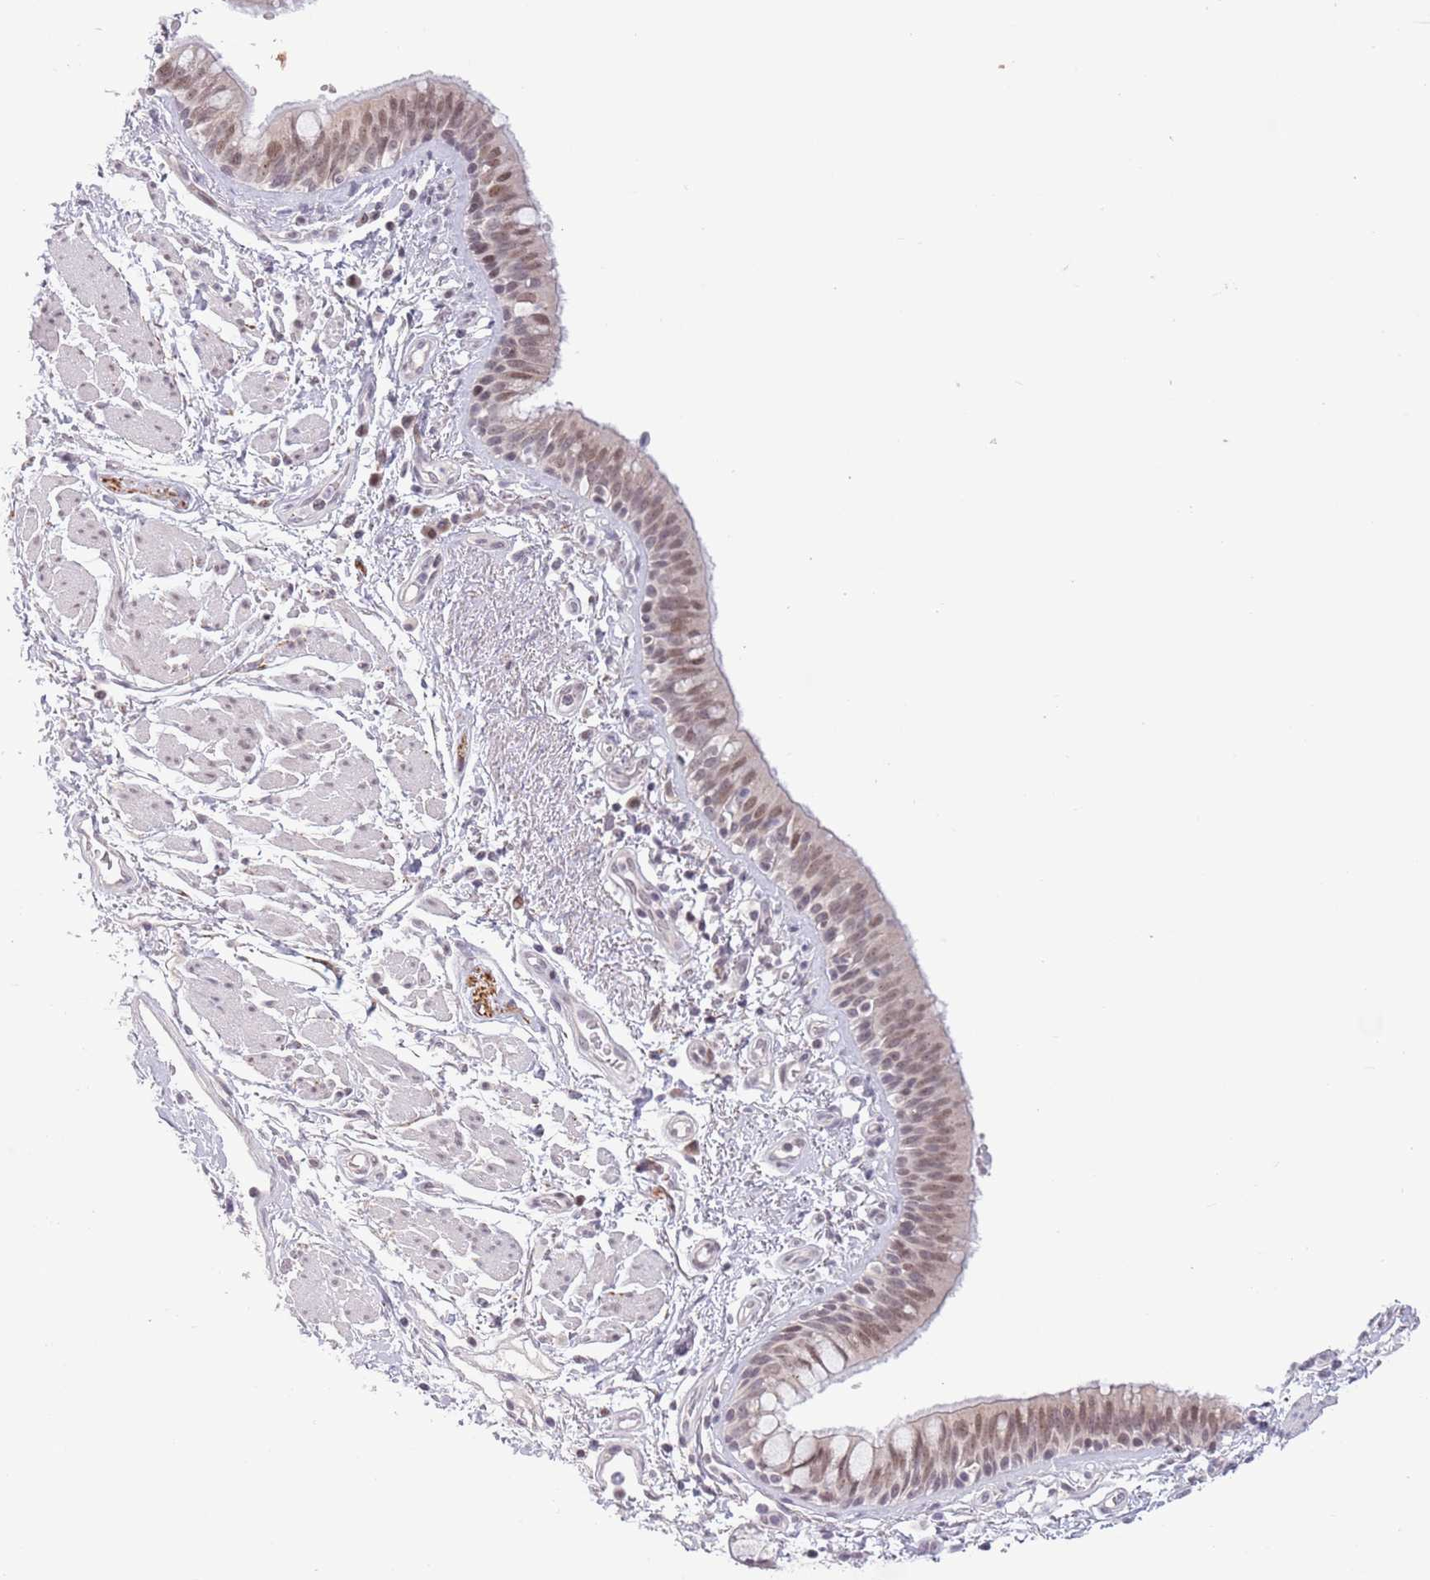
{"staining": {"intensity": "moderate", "quantity": "25%-75%", "location": "cytoplasmic/membranous,nuclear"}, "tissue": "bronchus", "cell_type": "Respiratory epithelial cells", "image_type": "normal", "snomed": [{"axis": "morphology", "description": "Normal tissue, NOS"}, {"axis": "morphology", "description": "Neoplasm, uncertain whether benign or malignant"}, {"axis": "topography", "description": "Bronchus"}, {"axis": "topography", "description": "Lung"}], "caption": "Immunohistochemistry (IHC) of unremarkable human bronchus displays medium levels of moderate cytoplasmic/membranous,nuclear positivity in about 25%-75% of respiratory epithelial cells. (brown staining indicates protein expression, while blue staining denotes nuclei).", "gene": "MRPL34", "patient": {"sex": "male", "age": 55}}